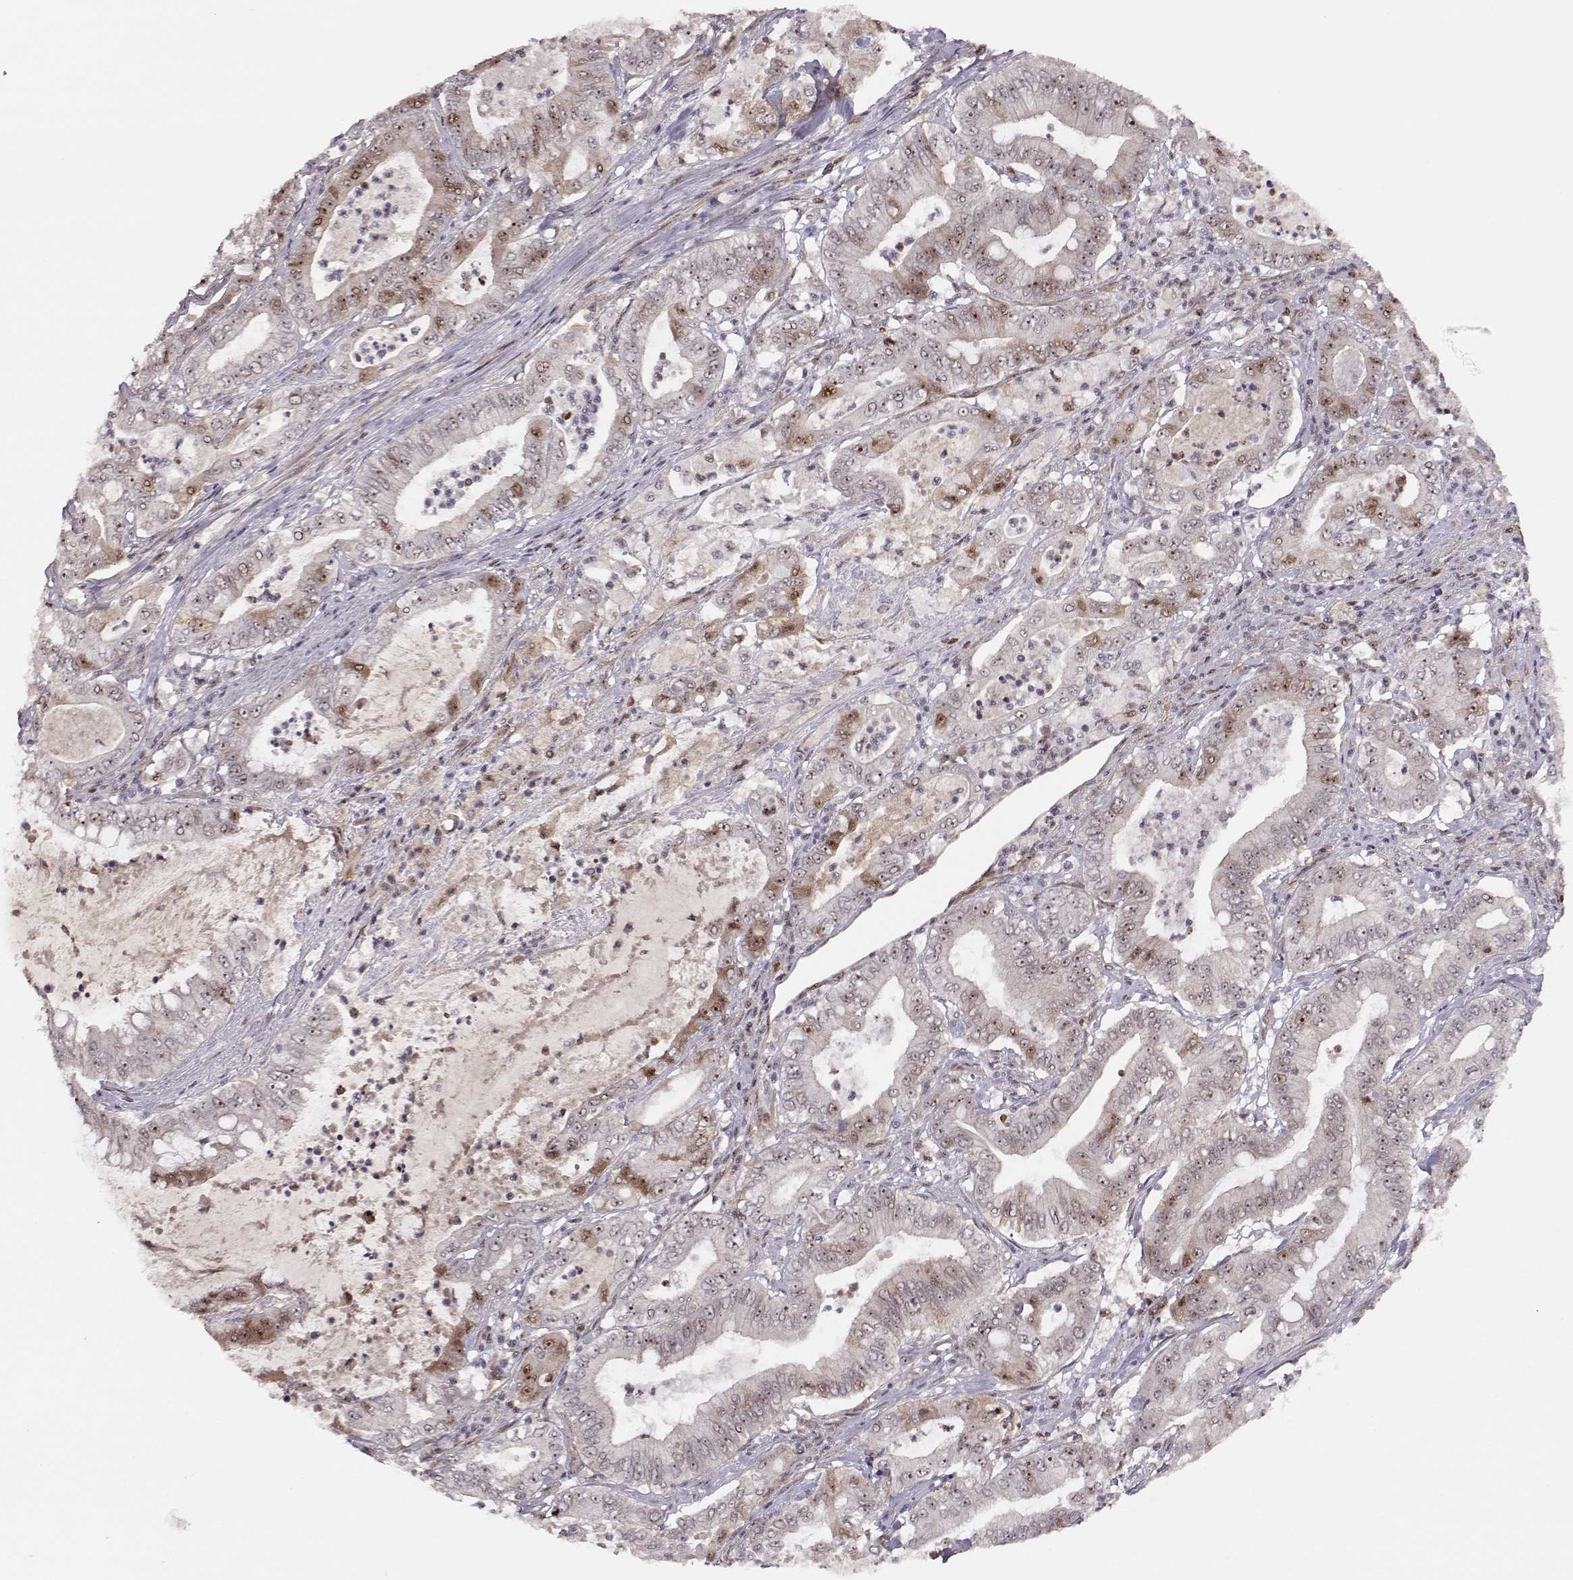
{"staining": {"intensity": "moderate", "quantity": "25%-75%", "location": "cytoplasmic/membranous"}, "tissue": "pancreatic cancer", "cell_type": "Tumor cells", "image_type": "cancer", "snomed": [{"axis": "morphology", "description": "Adenocarcinoma, NOS"}, {"axis": "topography", "description": "Pancreas"}], "caption": "Immunohistochemical staining of adenocarcinoma (pancreatic) exhibits medium levels of moderate cytoplasmic/membranous protein positivity in approximately 25%-75% of tumor cells. (IHC, brightfield microscopy, high magnification).", "gene": "CIR1", "patient": {"sex": "male", "age": 71}}